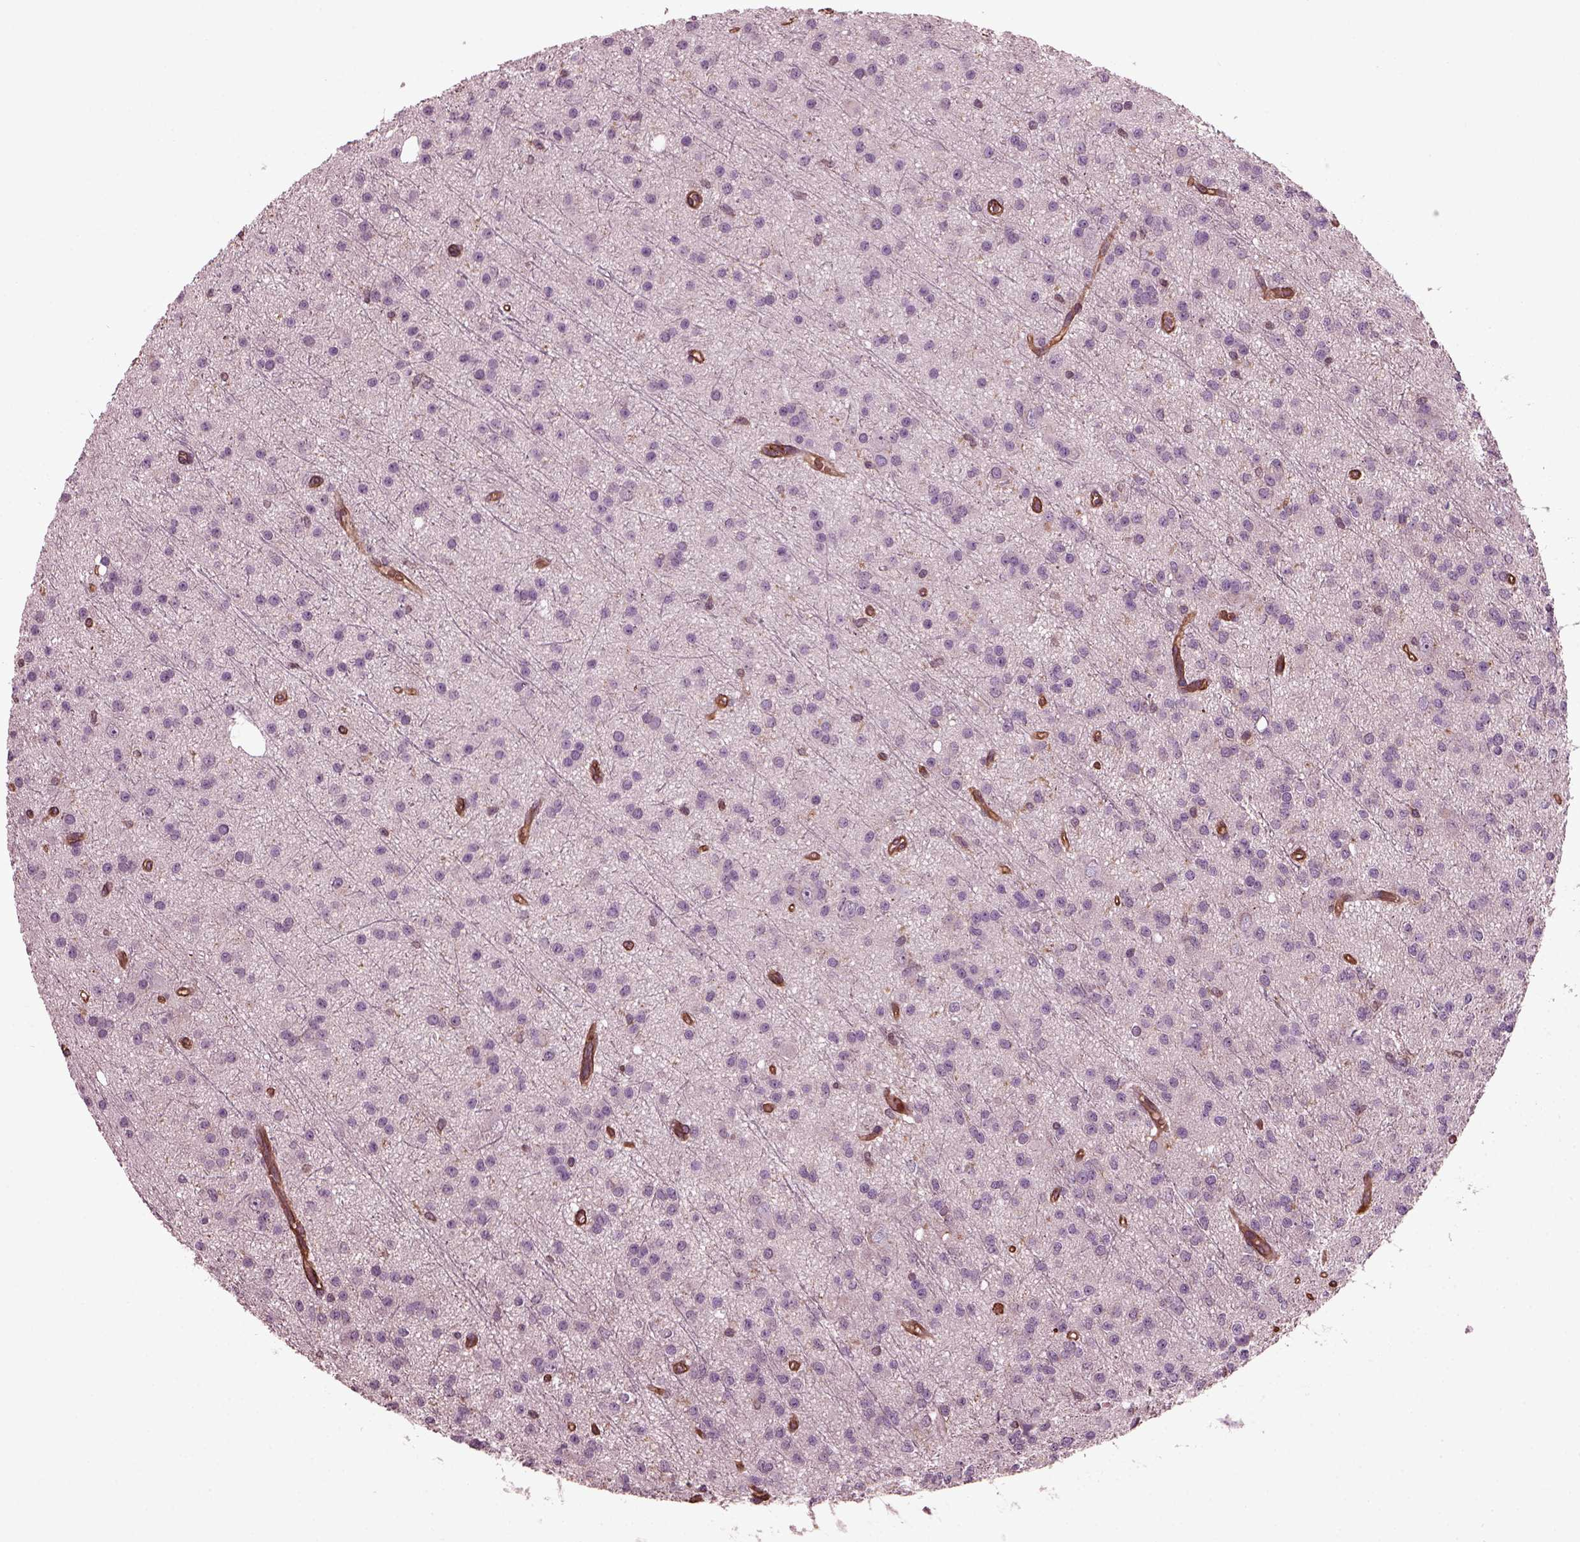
{"staining": {"intensity": "negative", "quantity": "none", "location": "none"}, "tissue": "glioma", "cell_type": "Tumor cells", "image_type": "cancer", "snomed": [{"axis": "morphology", "description": "Glioma, malignant, Low grade"}, {"axis": "topography", "description": "Brain"}], "caption": "This is an immunohistochemistry (IHC) image of human glioma. There is no expression in tumor cells.", "gene": "MYL6", "patient": {"sex": "male", "age": 27}}